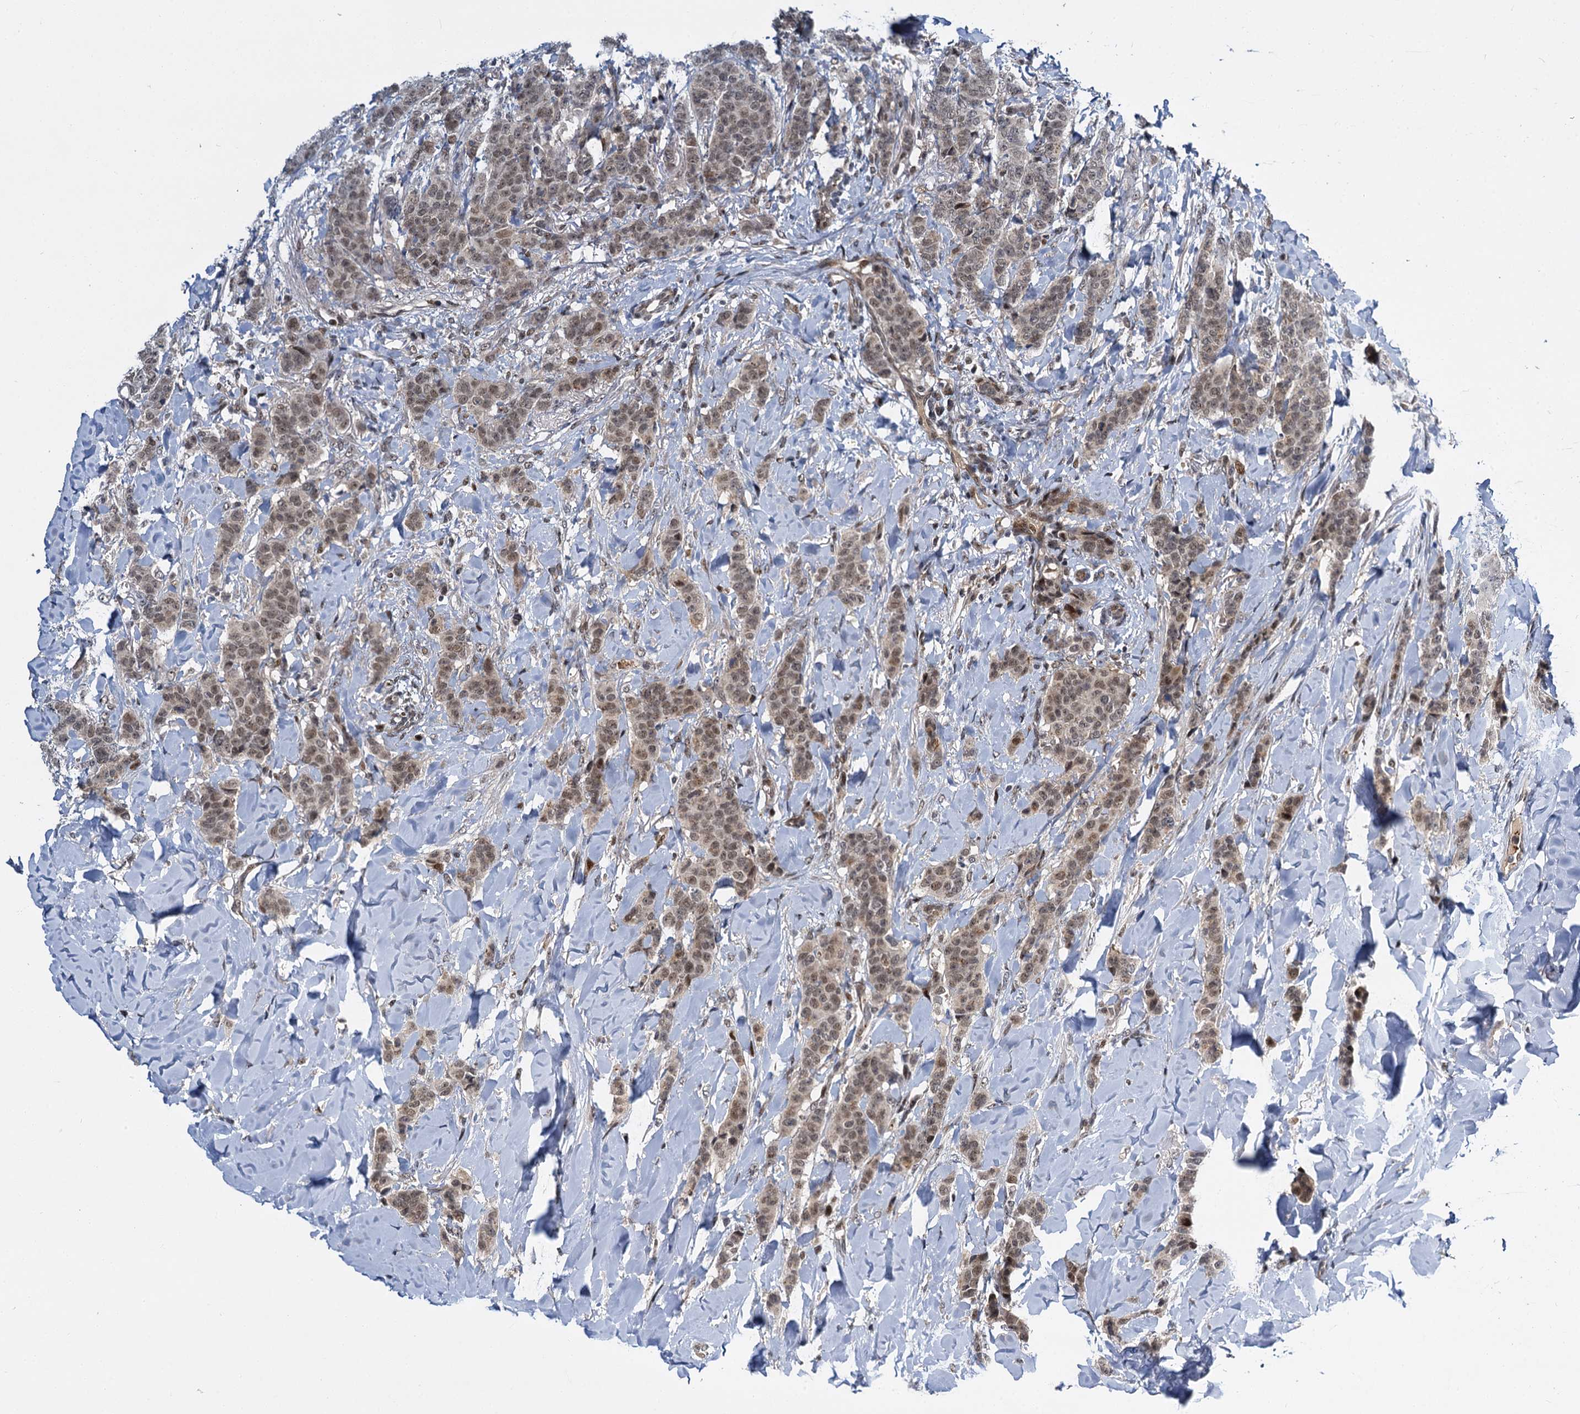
{"staining": {"intensity": "weak", "quantity": ">75%", "location": "nuclear"}, "tissue": "breast cancer", "cell_type": "Tumor cells", "image_type": "cancer", "snomed": [{"axis": "morphology", "description": "Duct carcinoma"}, {"axis": "topography", "description": "Breast"}], "caption": "DAB immunohistochemical staining of human breast intraductal carcinoma shows weak nuclear protein staining in about >75% of tumor cells. (DAB IHC, brown staining for protein, blue staining for nuclei).", "gene": "MBD6", "patient": {"sex": "female", "age": 40}}